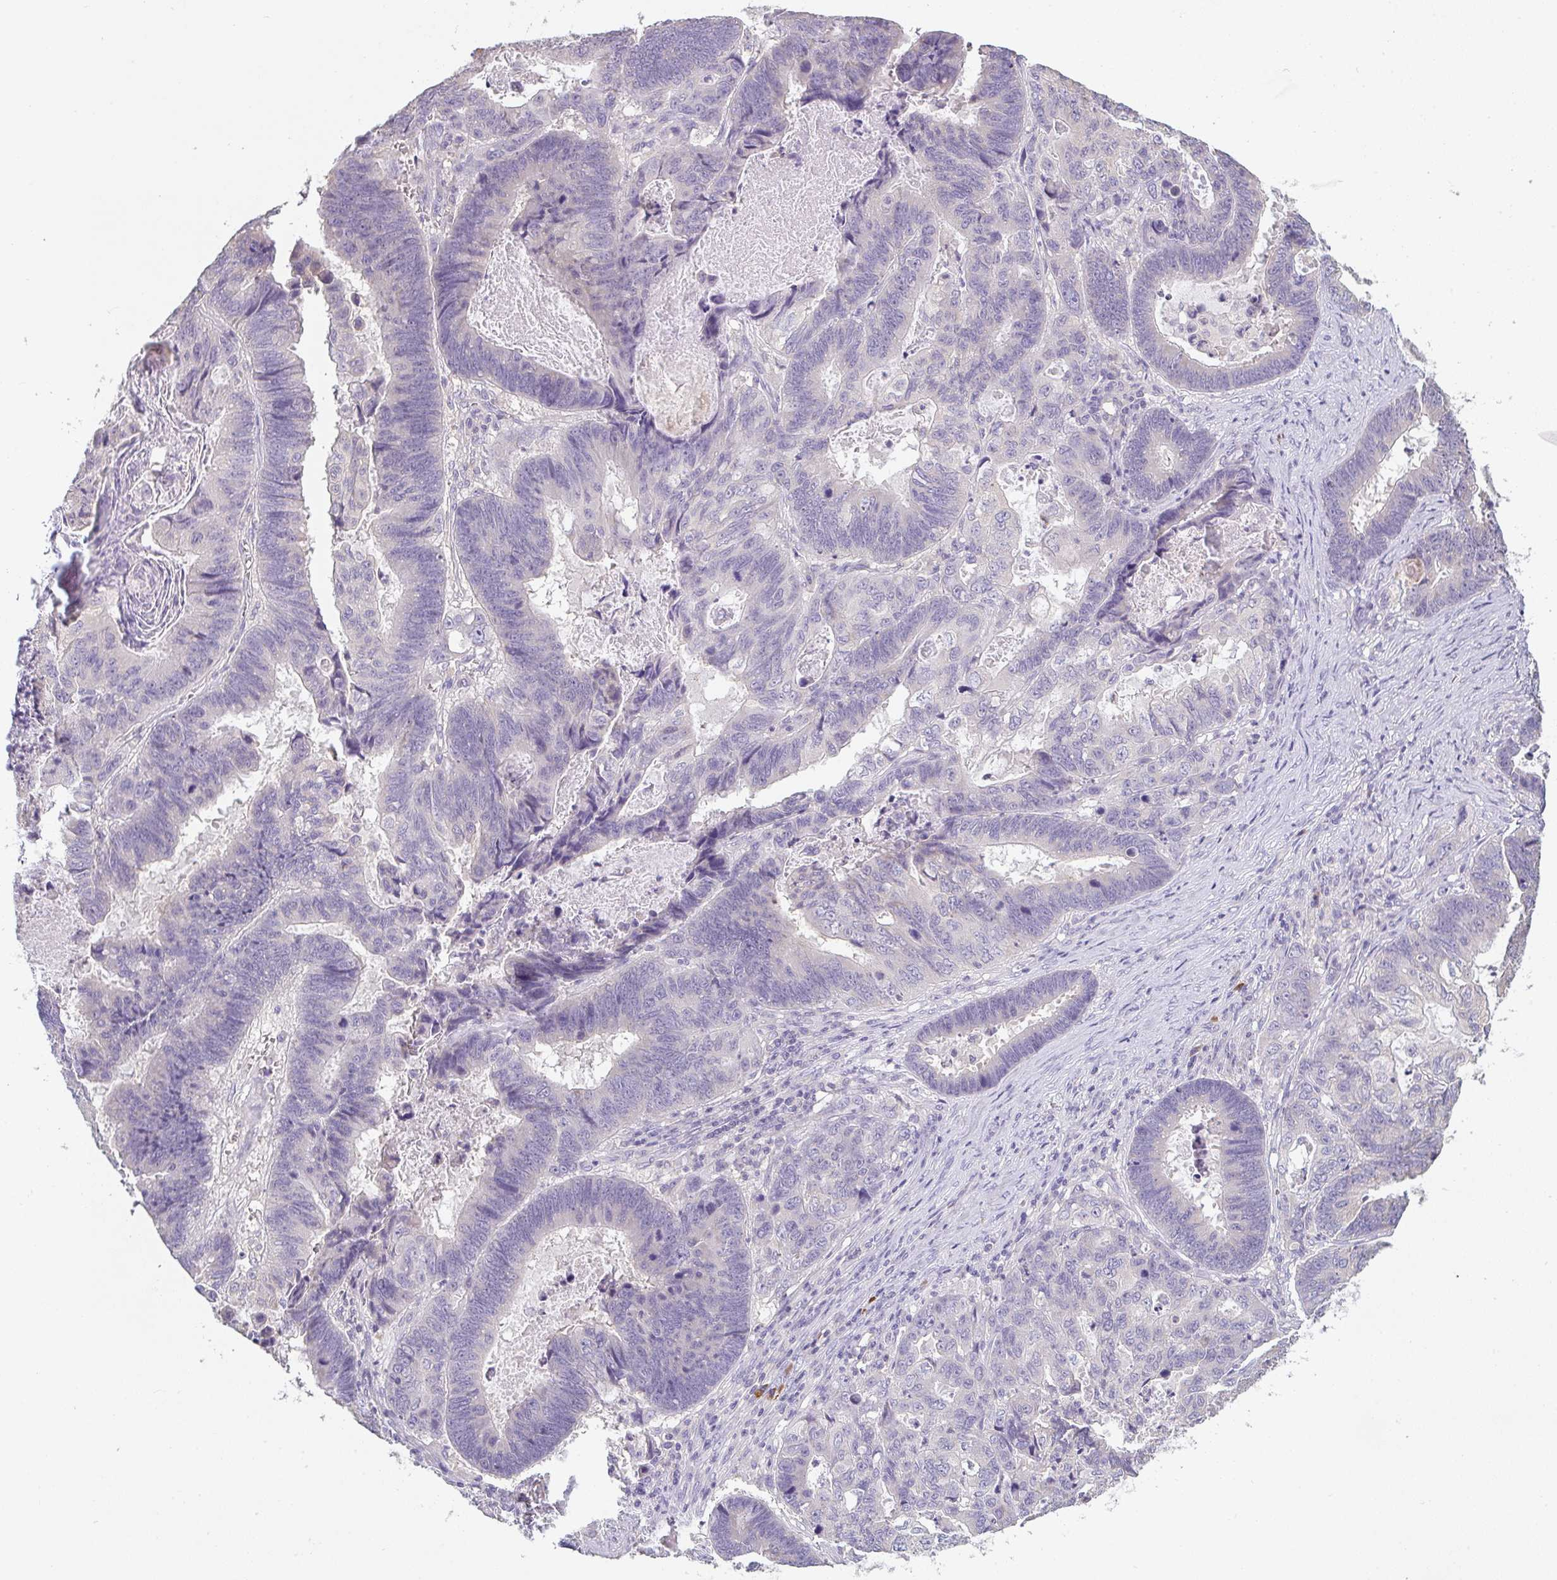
{"staining": {"intensity": "negative", "quantity": "none", "location": "none"}, "tissue": "lung cancer", "cell_type": "Tumor cells", "image_type": "cancer", "snomed": [{"axis": "morphology", "description": "Aneuploidy"}, {"axis": "morphology", "description": "Adenocarcinoma, NOS"}, {"axis": "morphology", "description": "Adenocarcinoma primary or metastatic"}, {"axis": "topography", "description": "Lung"}], "caption": "Immunohistochemistry (IHC) micrograph of neoplastic tissue: human adenocarcinoma primary or metastatic (lung) stained with DAB demonstrates no significant protein positivity in tumor cells.", "gene": "ZNF215", "patient": {"sex": "female", "age": 75}}